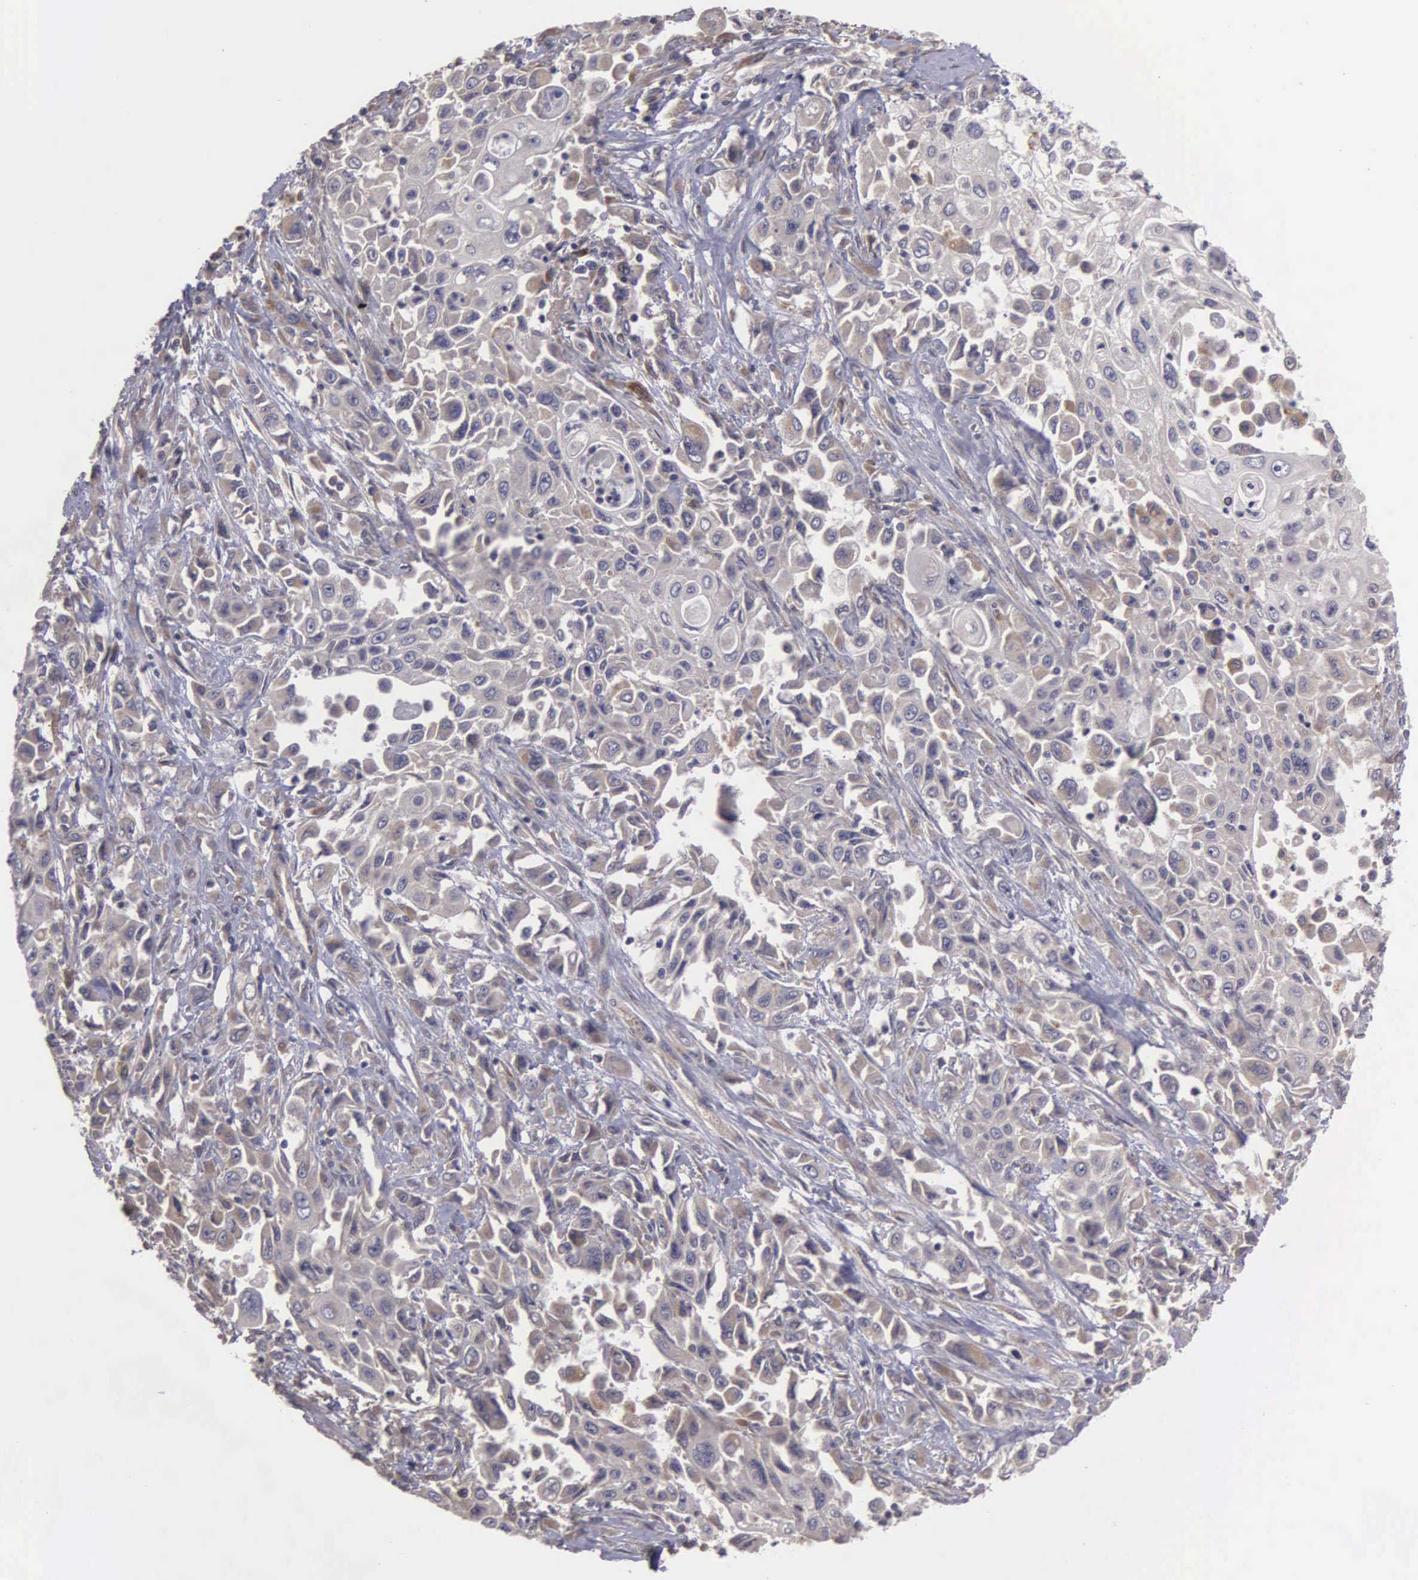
{"staining": {"intensity": "weak", "quantity": ">75%", "location": "cytoplasmic/membranous"}, "tissue": "pancreatic cancer", "cell_type": "Tumor cells", "image_type": "cancer", "snomed": [{"axis": "morphology", "description": "Adenocarcinoma, NOS"}, {"axis": "topography", "description": "Pancreas"}], "caption": "Adenocarcinoma (pancreatic) stained for a protein exhibits weak cytoplasmic/membranous positivity in tumor cells. Immunohistochemistry stains the protein of interest in brown and the nuclei are stained blue.", "gene": "RTL10", "patient": {"sex": "male", "age": 70}}